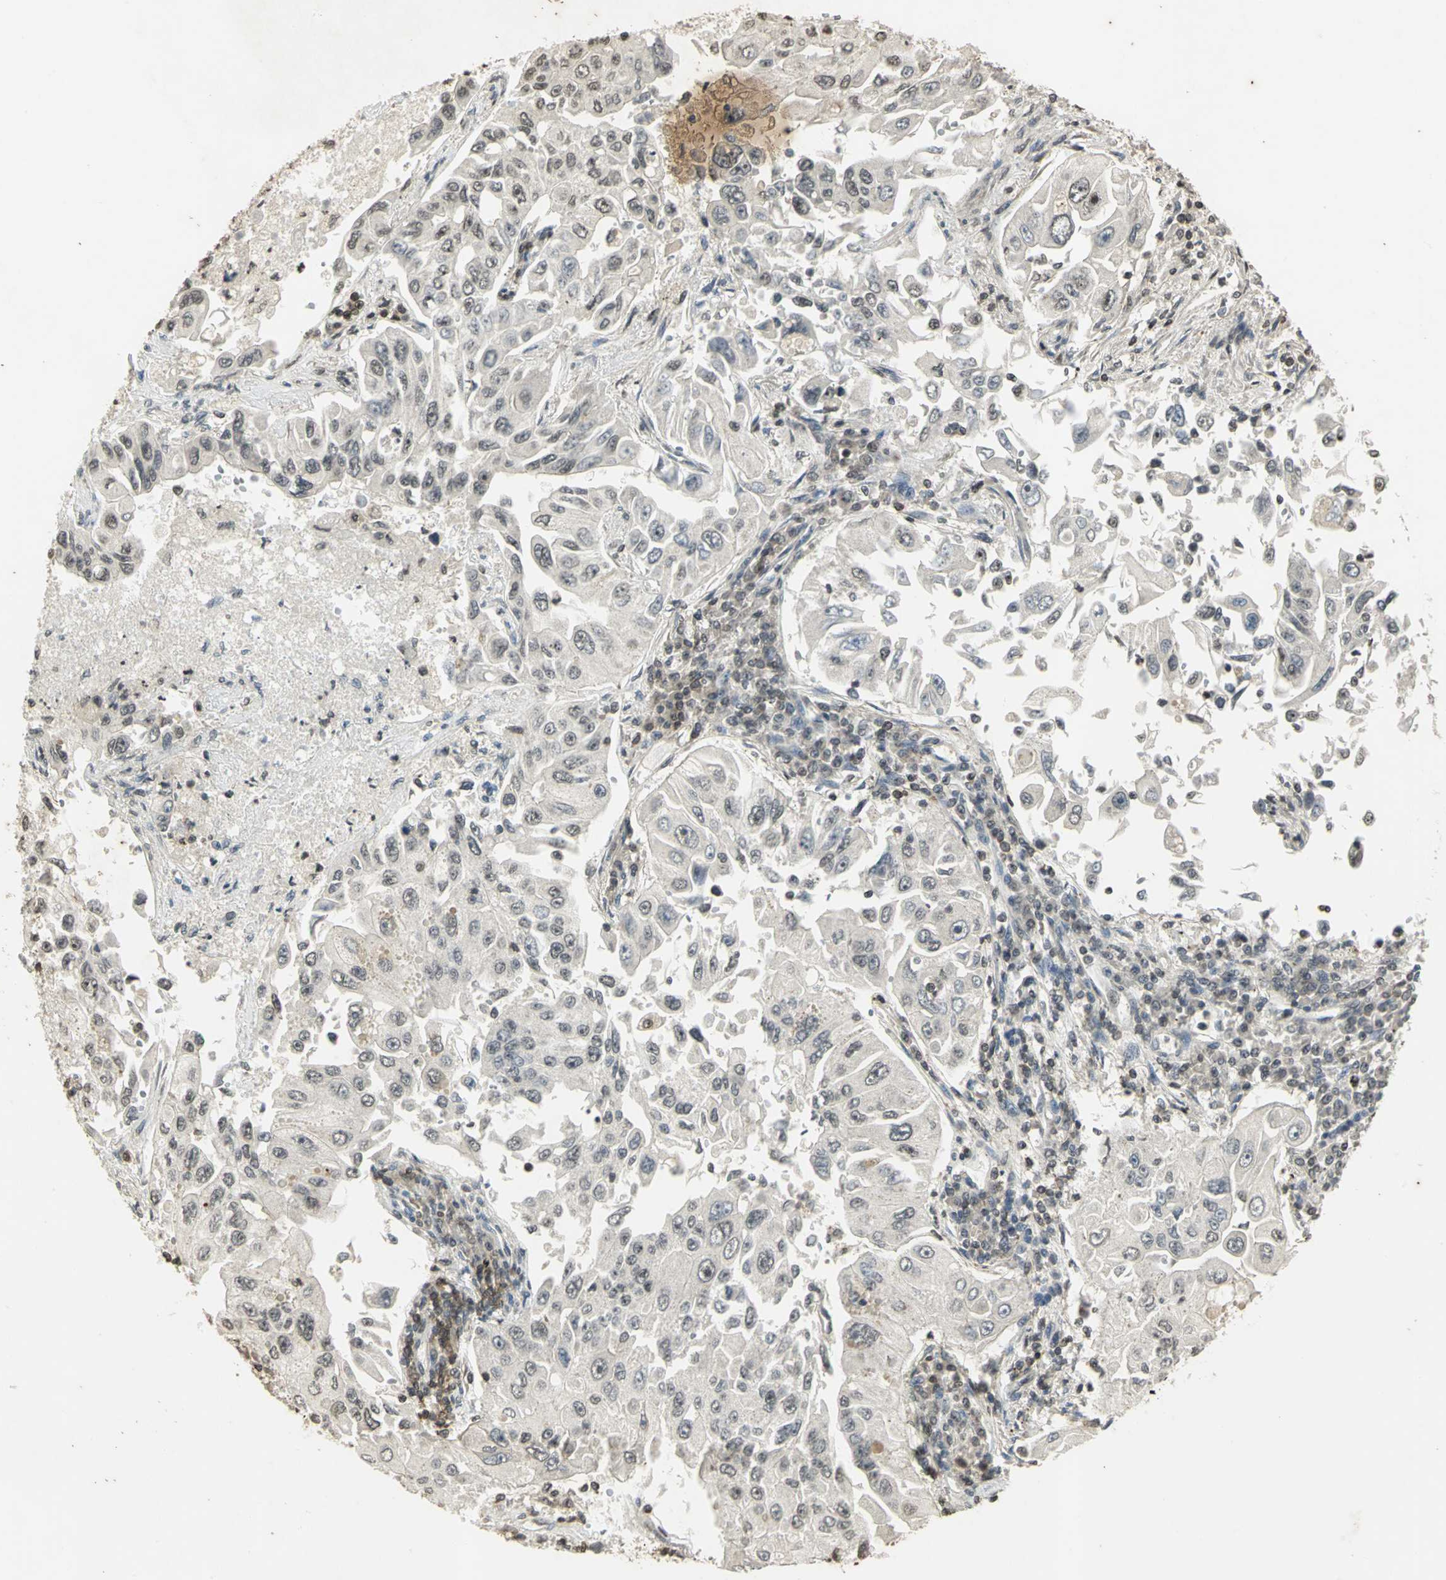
{"staining": {"intensity": "negative", "quantity": "none", "location": "none"}, "tissue": "lung cancer", "cell_type": "Tumor cells", "image_type": "cancer", "snomed": [{"axis": "morphology", "description": "Adenocarcinoma, NOS"}, {"axis": "topography", "description": "Lung"}], "caption": "Lung cancer (adenocarcinoma) was stained to show a protein in brown. There is no significant expression in tumor cells.", "gene": "IL16", "patient": {"sex": "male", "age": 84}}